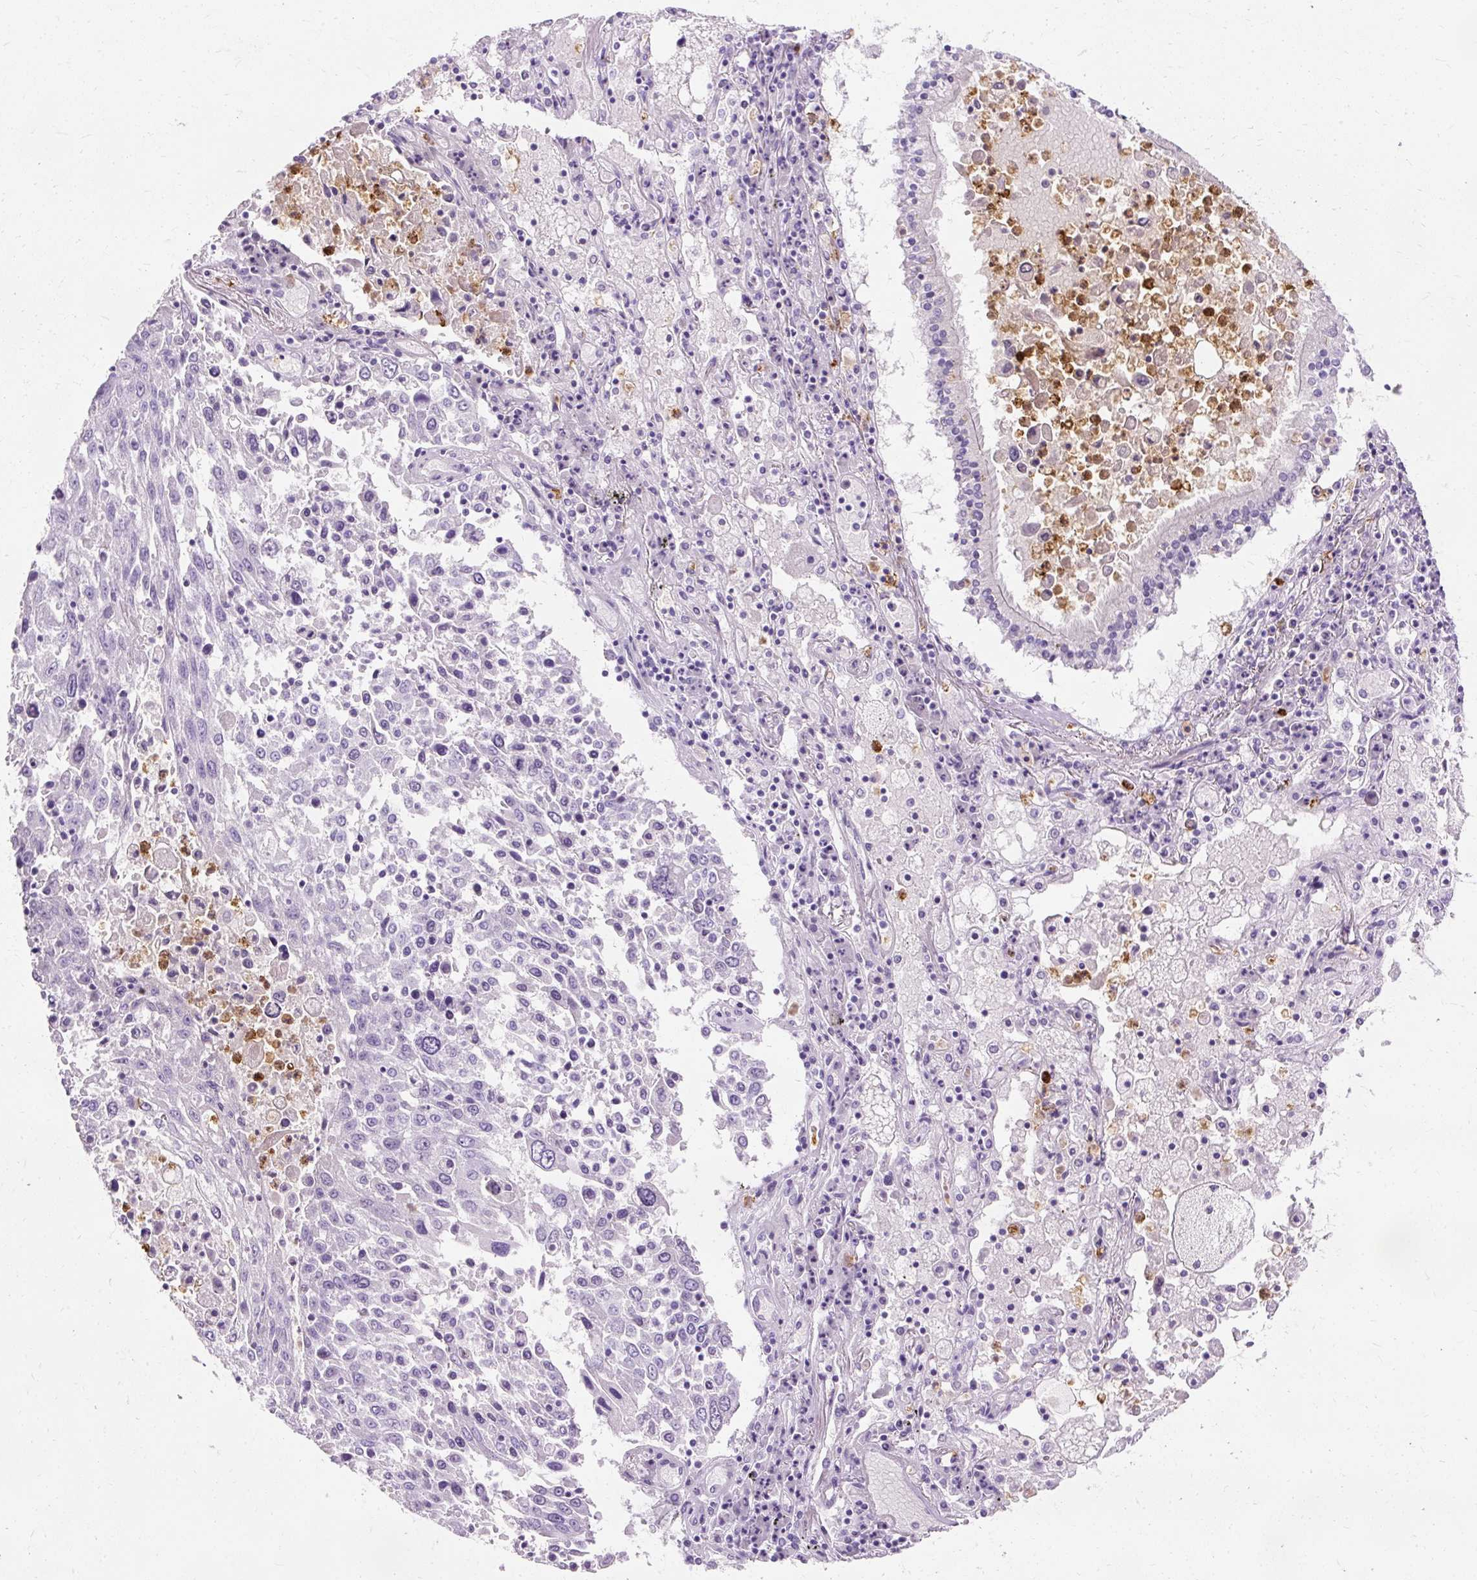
{"staining": {"intensity": "negative", "quantity": "none", "location": "none"}, "tissue": "lung cancer", "cell_type": "Tumor cells", "image_type": "cancer", "snomed": [{"axis": "morphology", "description": "Squamous cell carcinoma, NOS"}, {"axis": "topography", "description": "Lung"}], "caption": "Tumor cells are negative for protein expression in human lung cancer (squamous cell carcinoma). (DAB (3,3'-diaminobenzidine) immunohistochemistry visualized using brightfield microscopy, high magnification).", "gene": "DEFA1", "patient": {"sex": "male", "age": 65}}